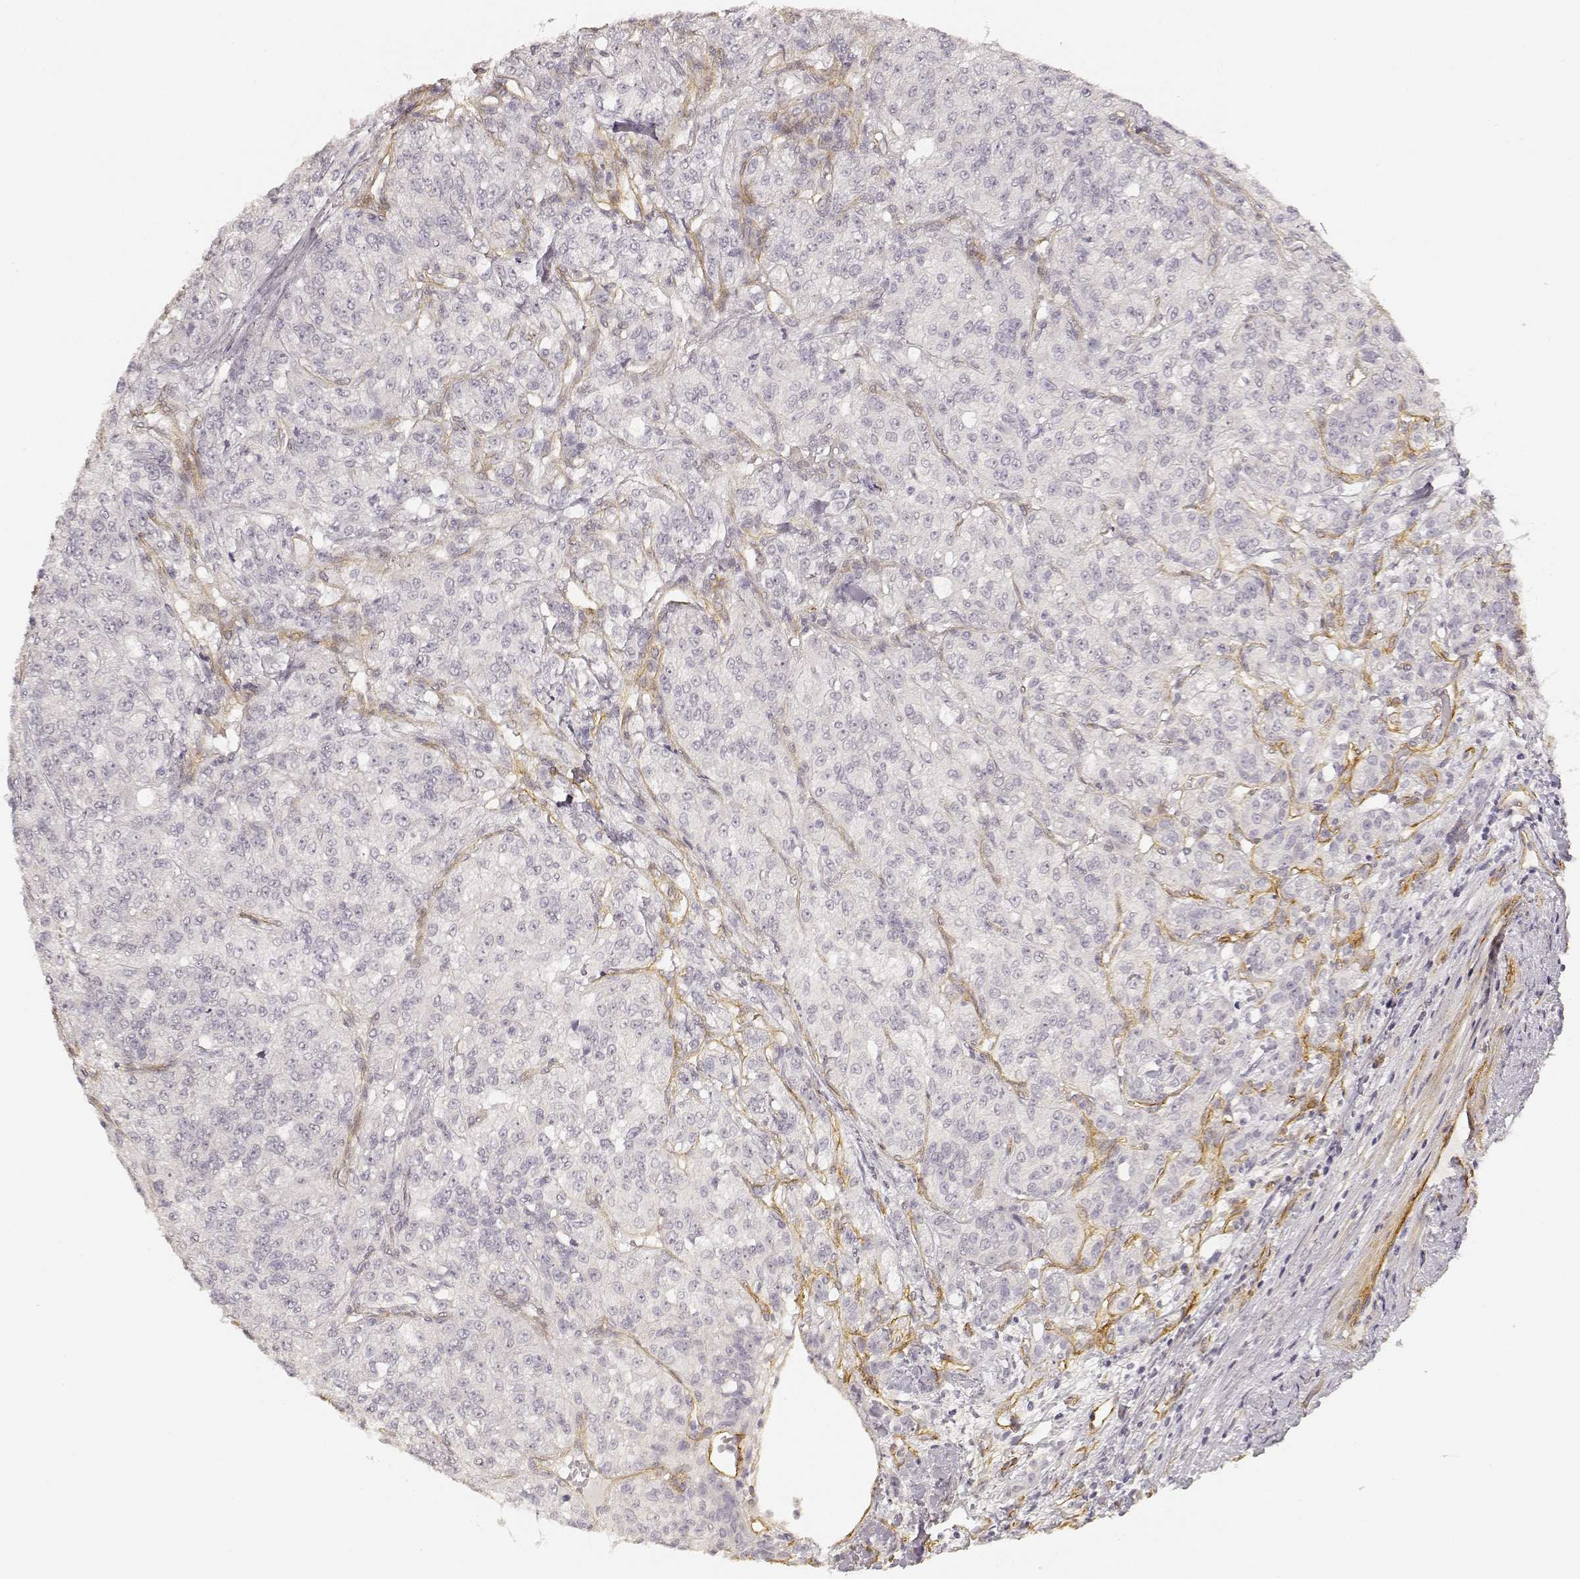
{"staining": {"intensity": "negative", "quantity": "none", "location": "none"}, "tissue": "renal cancer", "cell_type": "Tumor cells", "image_type": "cancer", "snomed": [{"axis": "morphology", "description": "Adenocarcinoma, NOS"}, {"axis": "topography", "description": "Kidney"}], "caption": "DAB (3,3'-diaminobenzidine) immunohistochemical staining of human adenocarcinoma (renal) shows no significant expression in tumor cells.", "gene": "LAMA4", "patient": {"sex": "female", "age": 63}}